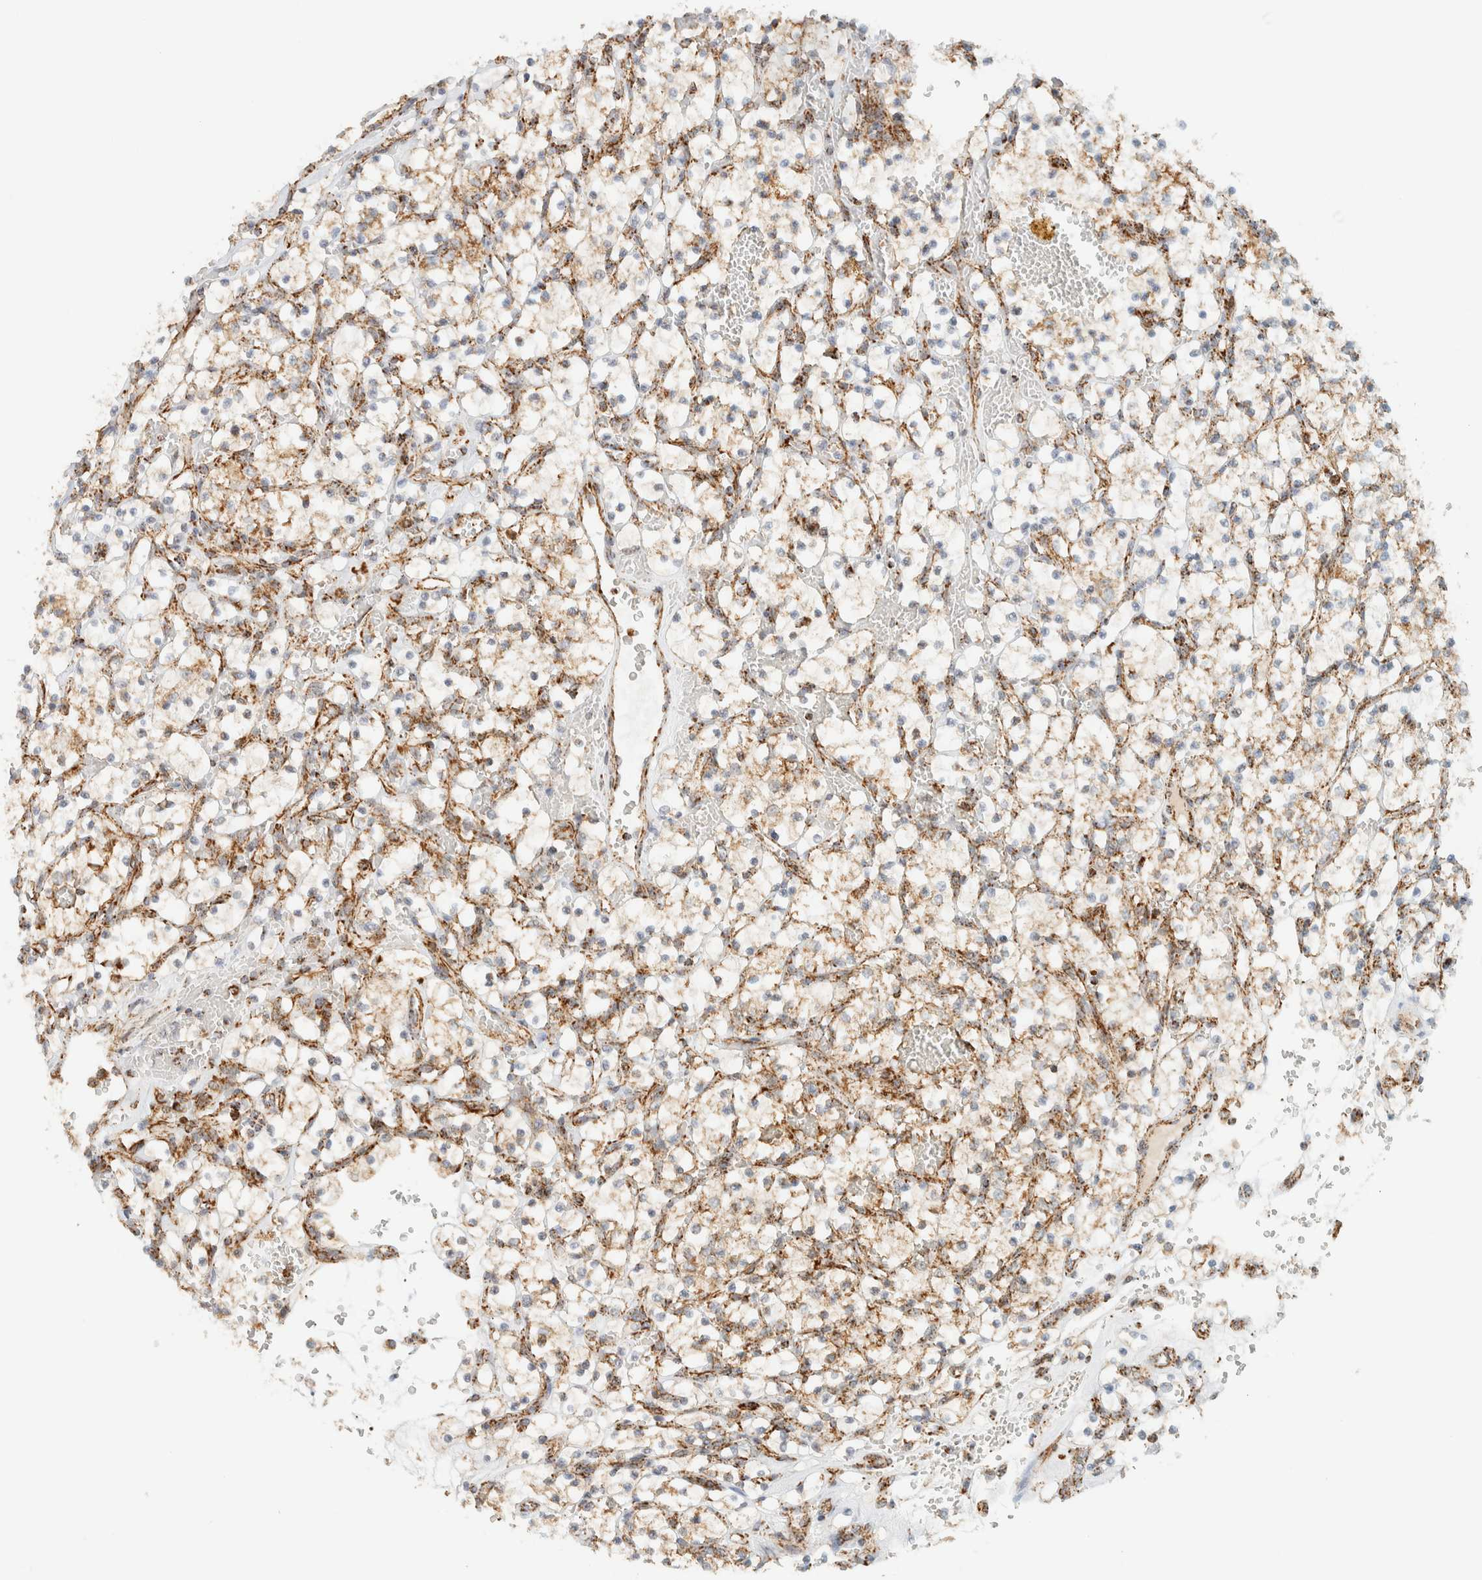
{"staining": {"intensity": "moderate", "quantity": ">75%", "location": "cytoplasmic/membranous"}, "tissue": "renal cancer", "cell_type": "Tumor cells", "image_type": "cancer", "snomed": [{"axis": "morphology", "description": "Adenocarcinoma, NOS"}, {"axis": "topography", "description": "Kidney"}], "caption": "IHC (DAB (3,3'-diaminobenzidine)) staining of renal cancer (adenocarcinoma) reveals moderate cytoplasmic/membranous protein expression in about >75% of tumor cells.", "gene": "KIFAP3", "patient": {"sex": "female", "age": 69}}